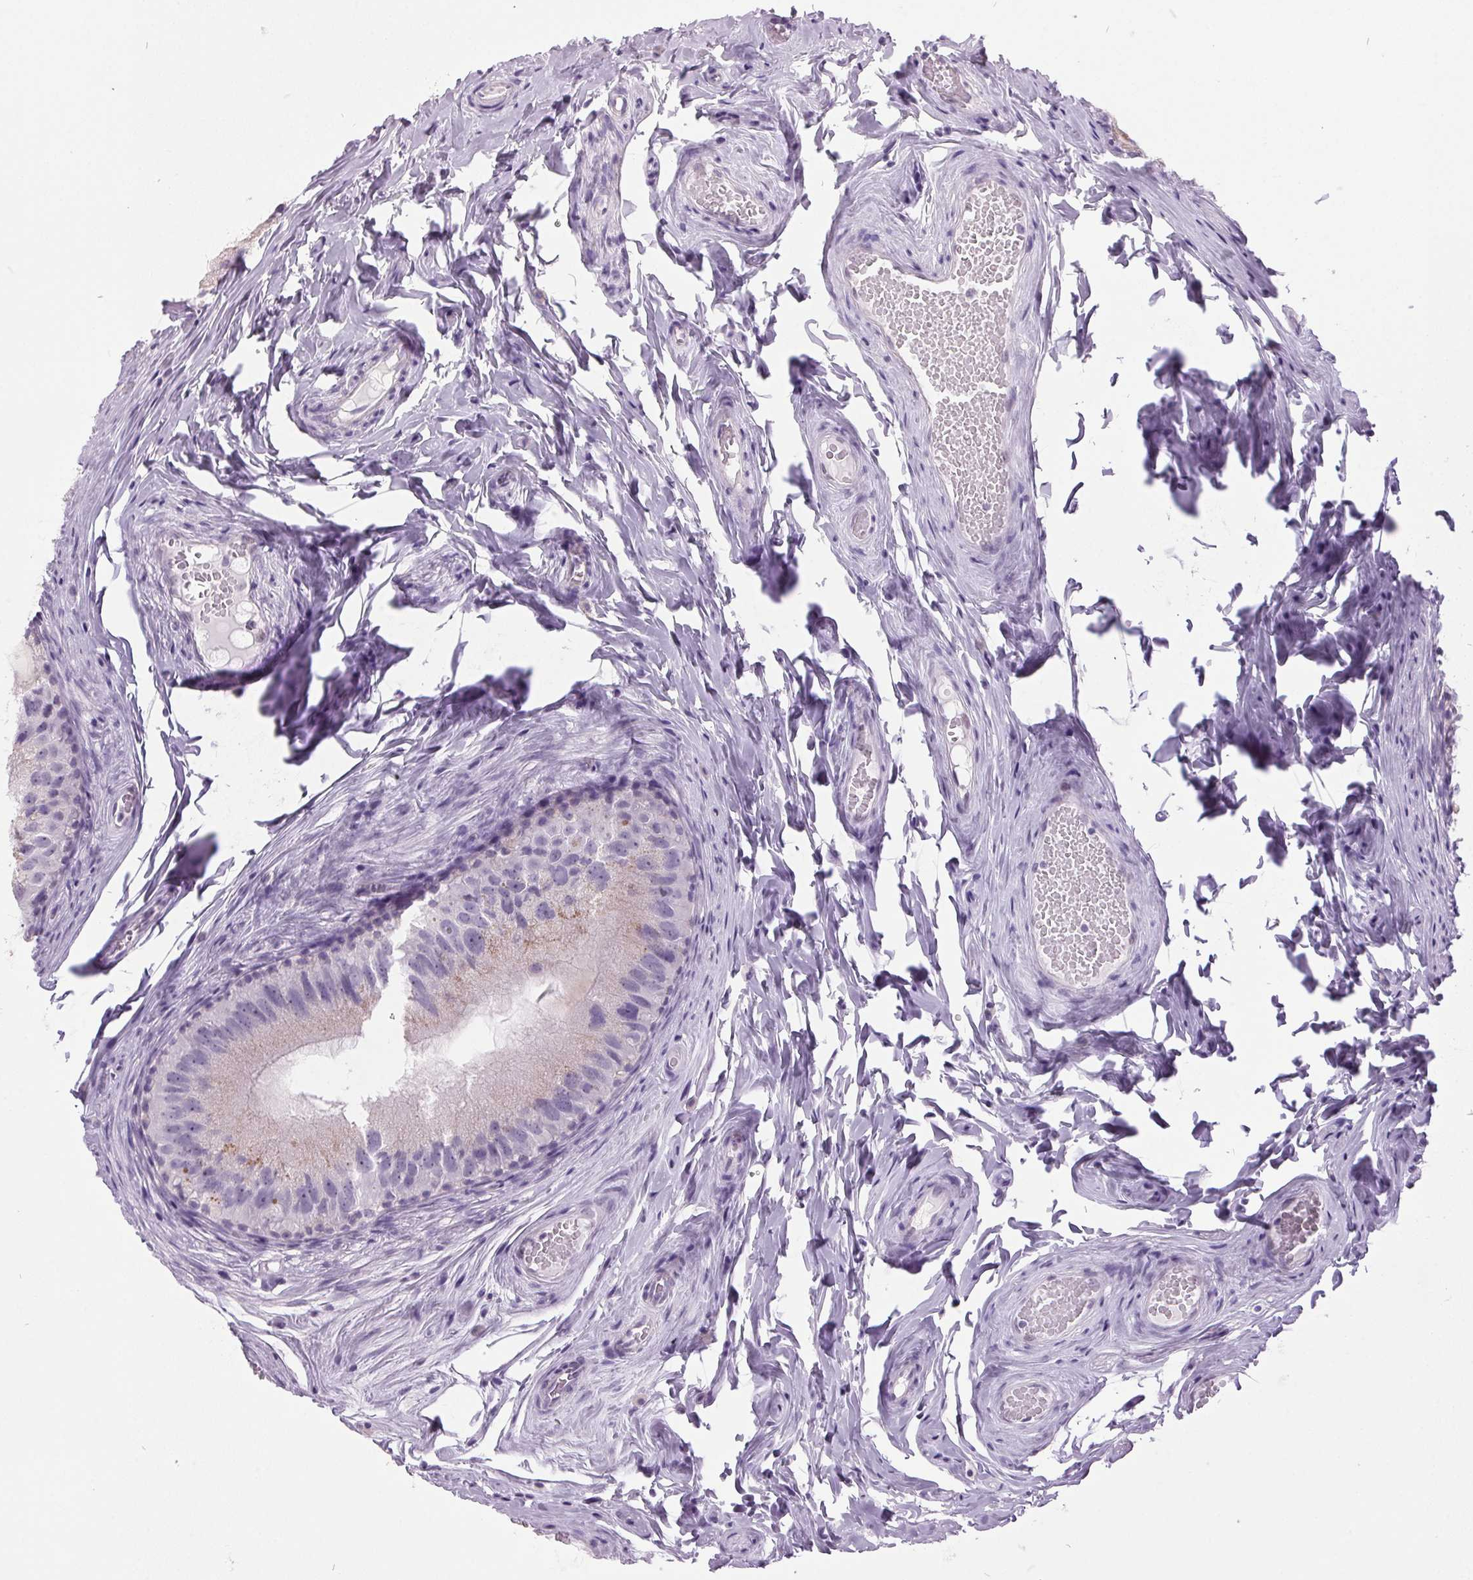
{"staining": {"intensity": "moderate", "quantity": "<25%", "location": "cytoplasmic/membranous"}, "tissue": "epididymis", "cell_type": "Glandular cells", "image_type": "normal", "snomed": [{"axis": "morphology", "description": "Normal tissue, NOS"}, {"axis": "topography", "description": "Epididymis"}], "caption": "This is an image of IHC staining of benign epididymis, which shows moderate expression in the cytoplasmic/membranous of glandular cells.", "gene": "ODAD2", "patient": {"sex": "male", "age": 45}}